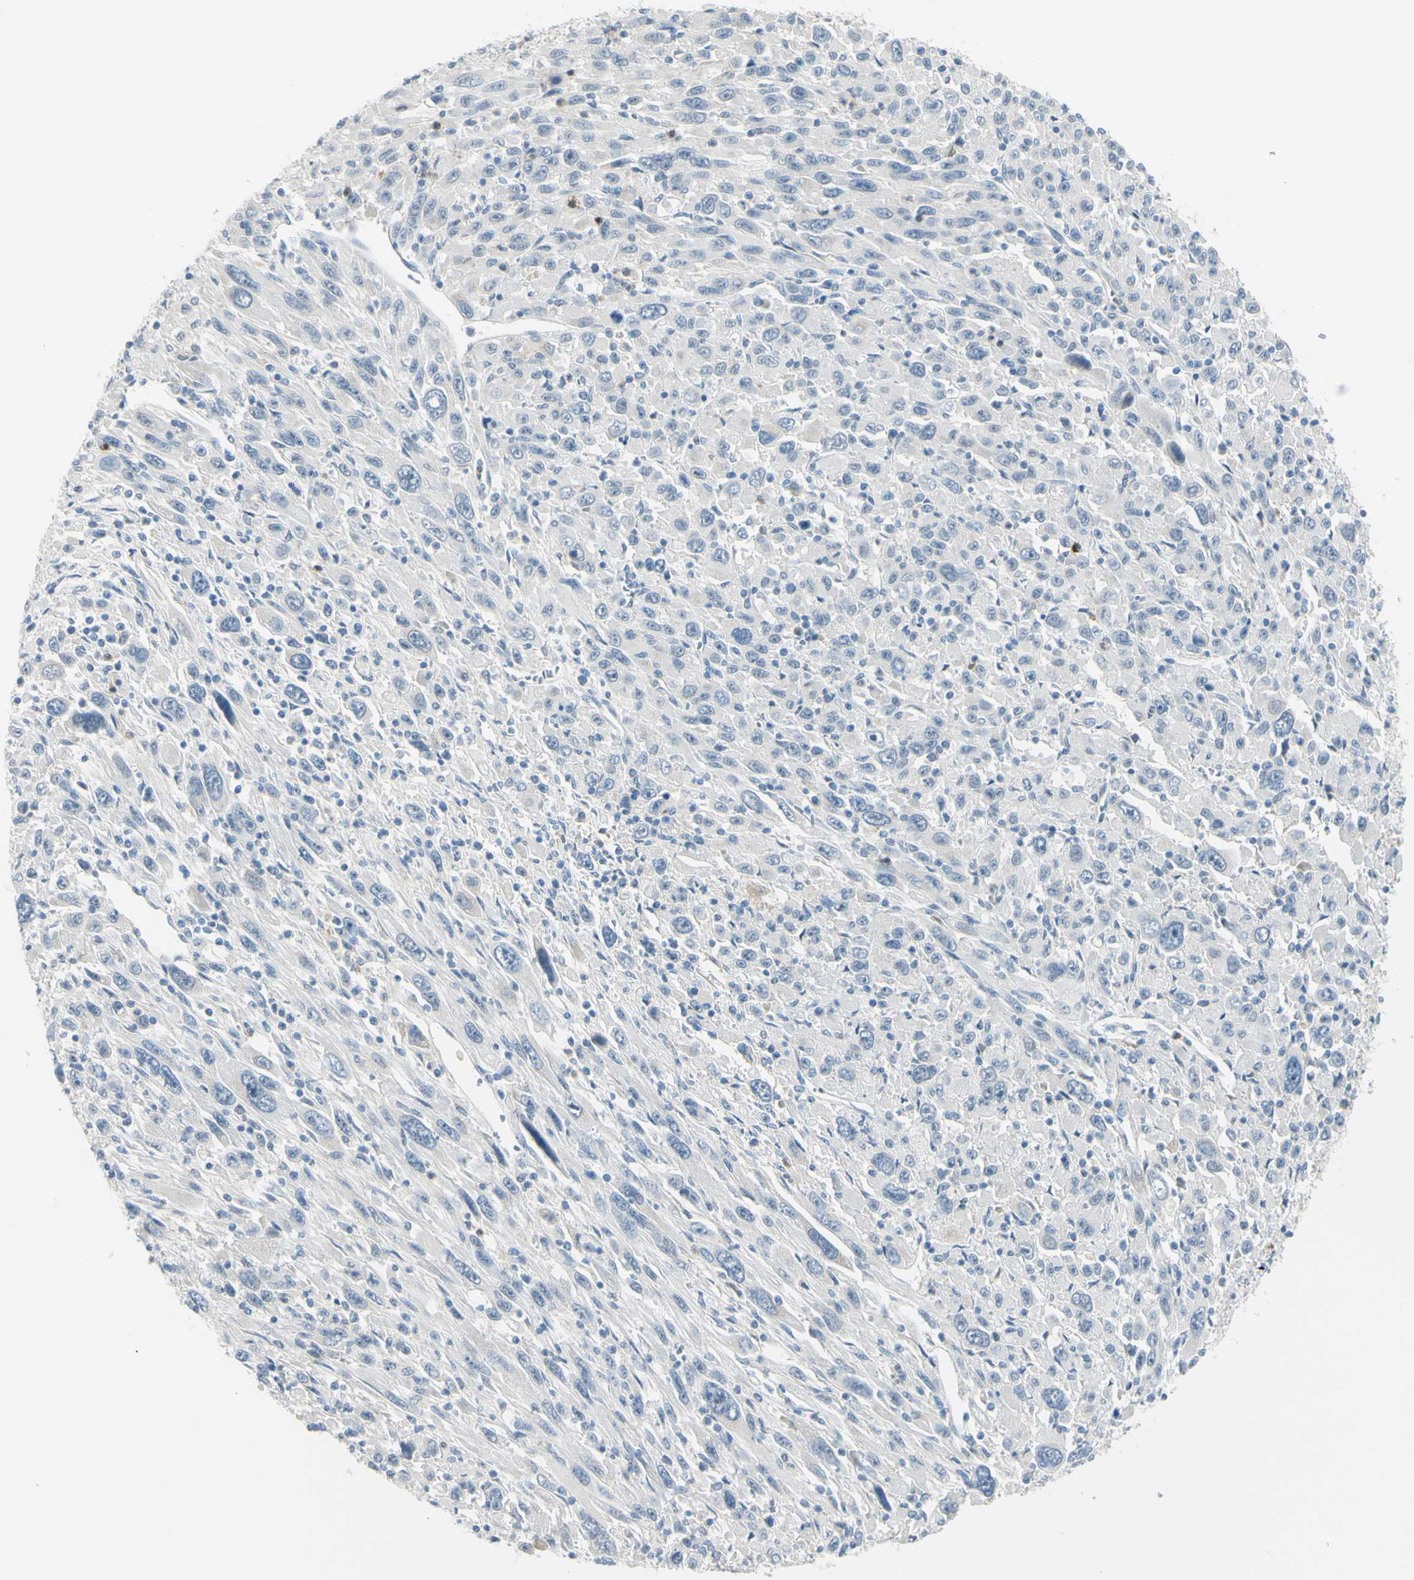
{"staining": {"intensity": "negative", "quantity": "none", "location": "none"}, "tissue": "melanoma", "cell_type": "Tumor cells", "image_type": "cancer", "snomed": [{"axis": "morphology", "description": "Malignant melanoma, Metastatic site"}, {"axis": "topography", "description": "Skin"}], "caption": "Tumor cells are negative for protein expression in human malignant melanoma (metastatic site).", "gene": "ZNF557", "patient": {"sex": "female", "age": 56}}